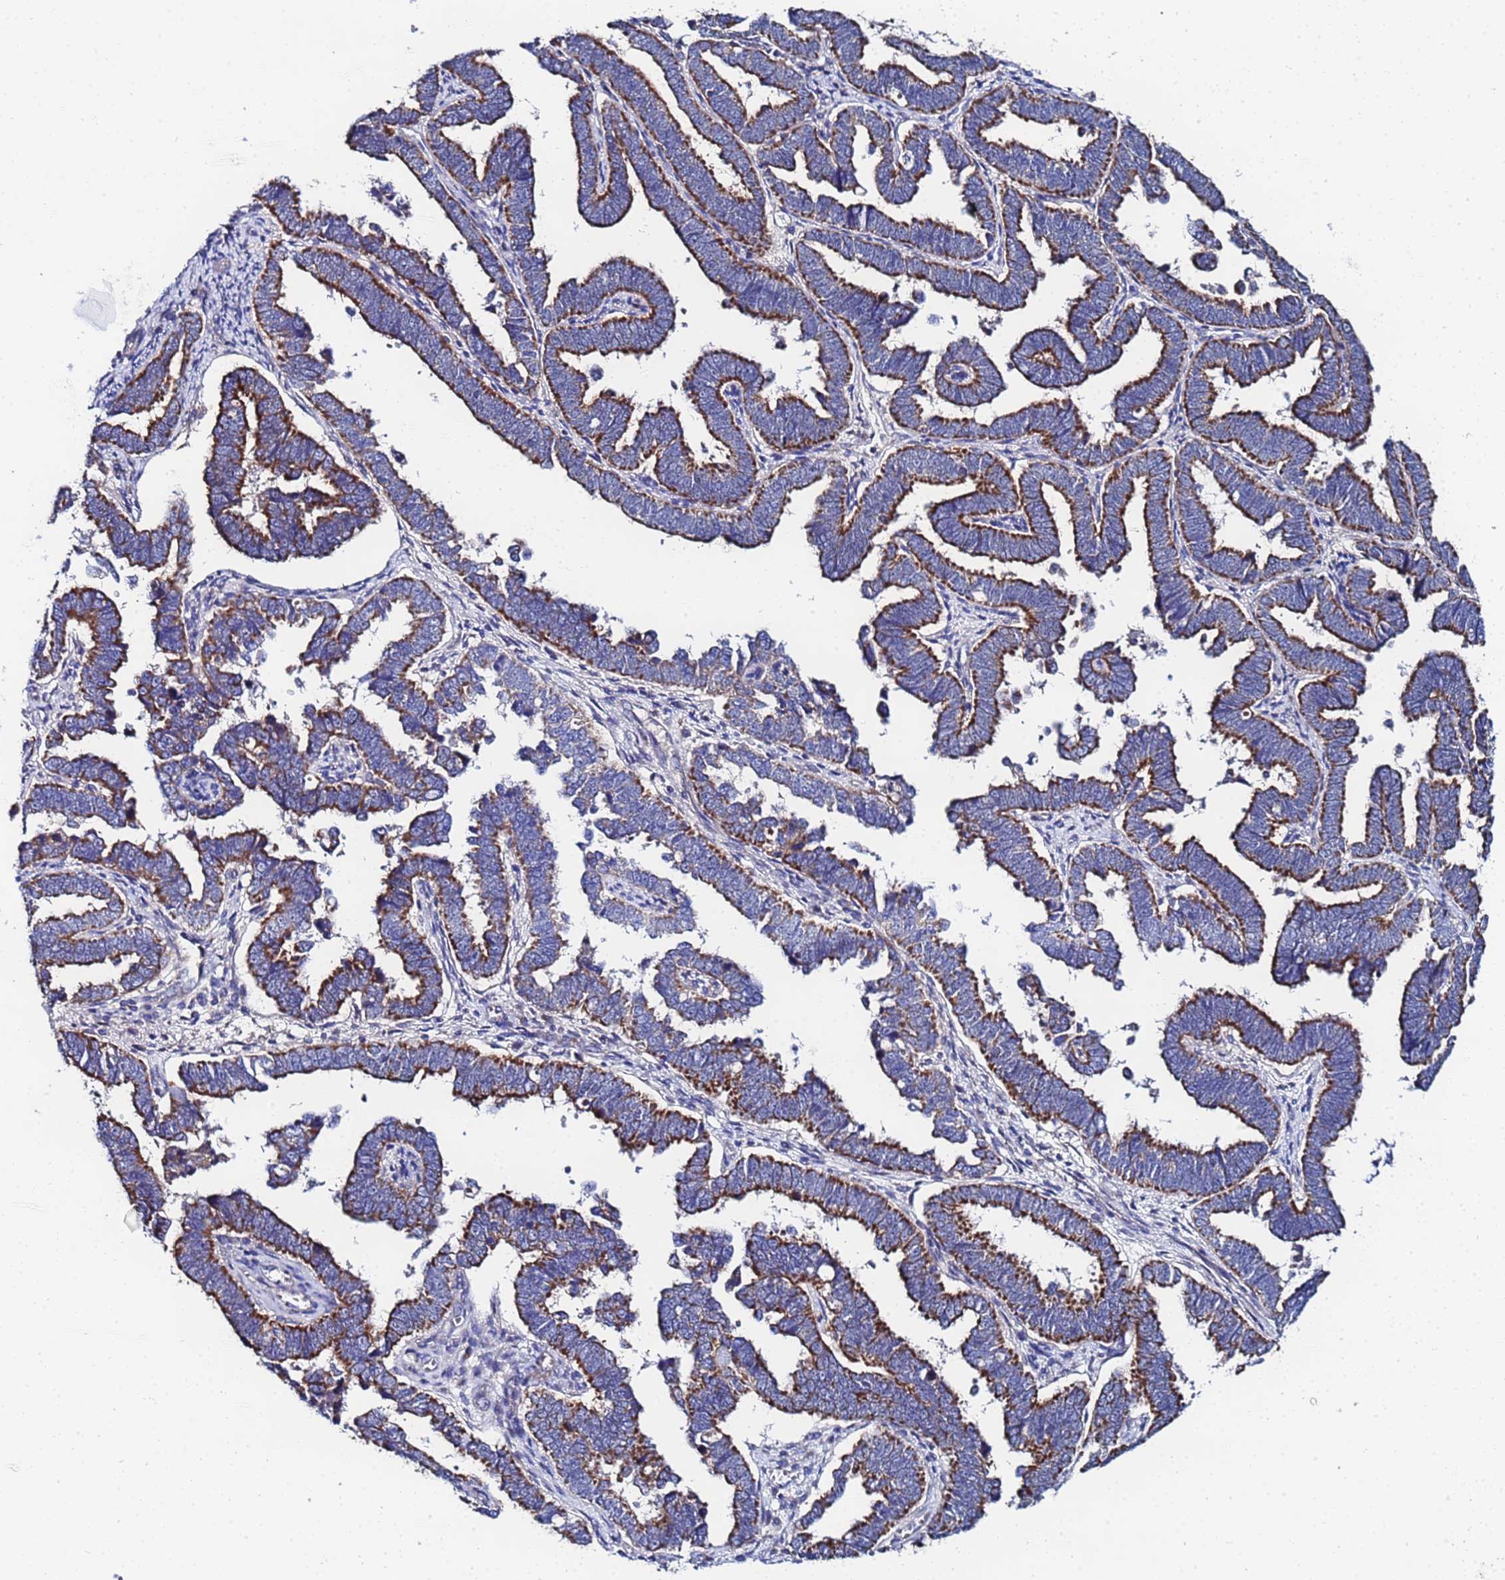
{"staining": {"intensity": "strong", "quantity": ">75%", "location": "cytoplasmic/membranous"}, "tissue": "endometrial cancer", "cell_type": "Tumor cells", "image_type": "cancer", "snomed": [{"axis": "morphology", "description": "Adenocarcinoma, NOS"}, {"axis": "topography", "description": "Endometrium"}], "caption": "Brown immunohistochemical staining in human endometrial cancer (adenocarcinoma) exhibits strong cytoplasmic/membranous staining in about >75% of tumor cells.", "gene": "FAHD2A", "patient": {"sex": "female", "age": 75}}